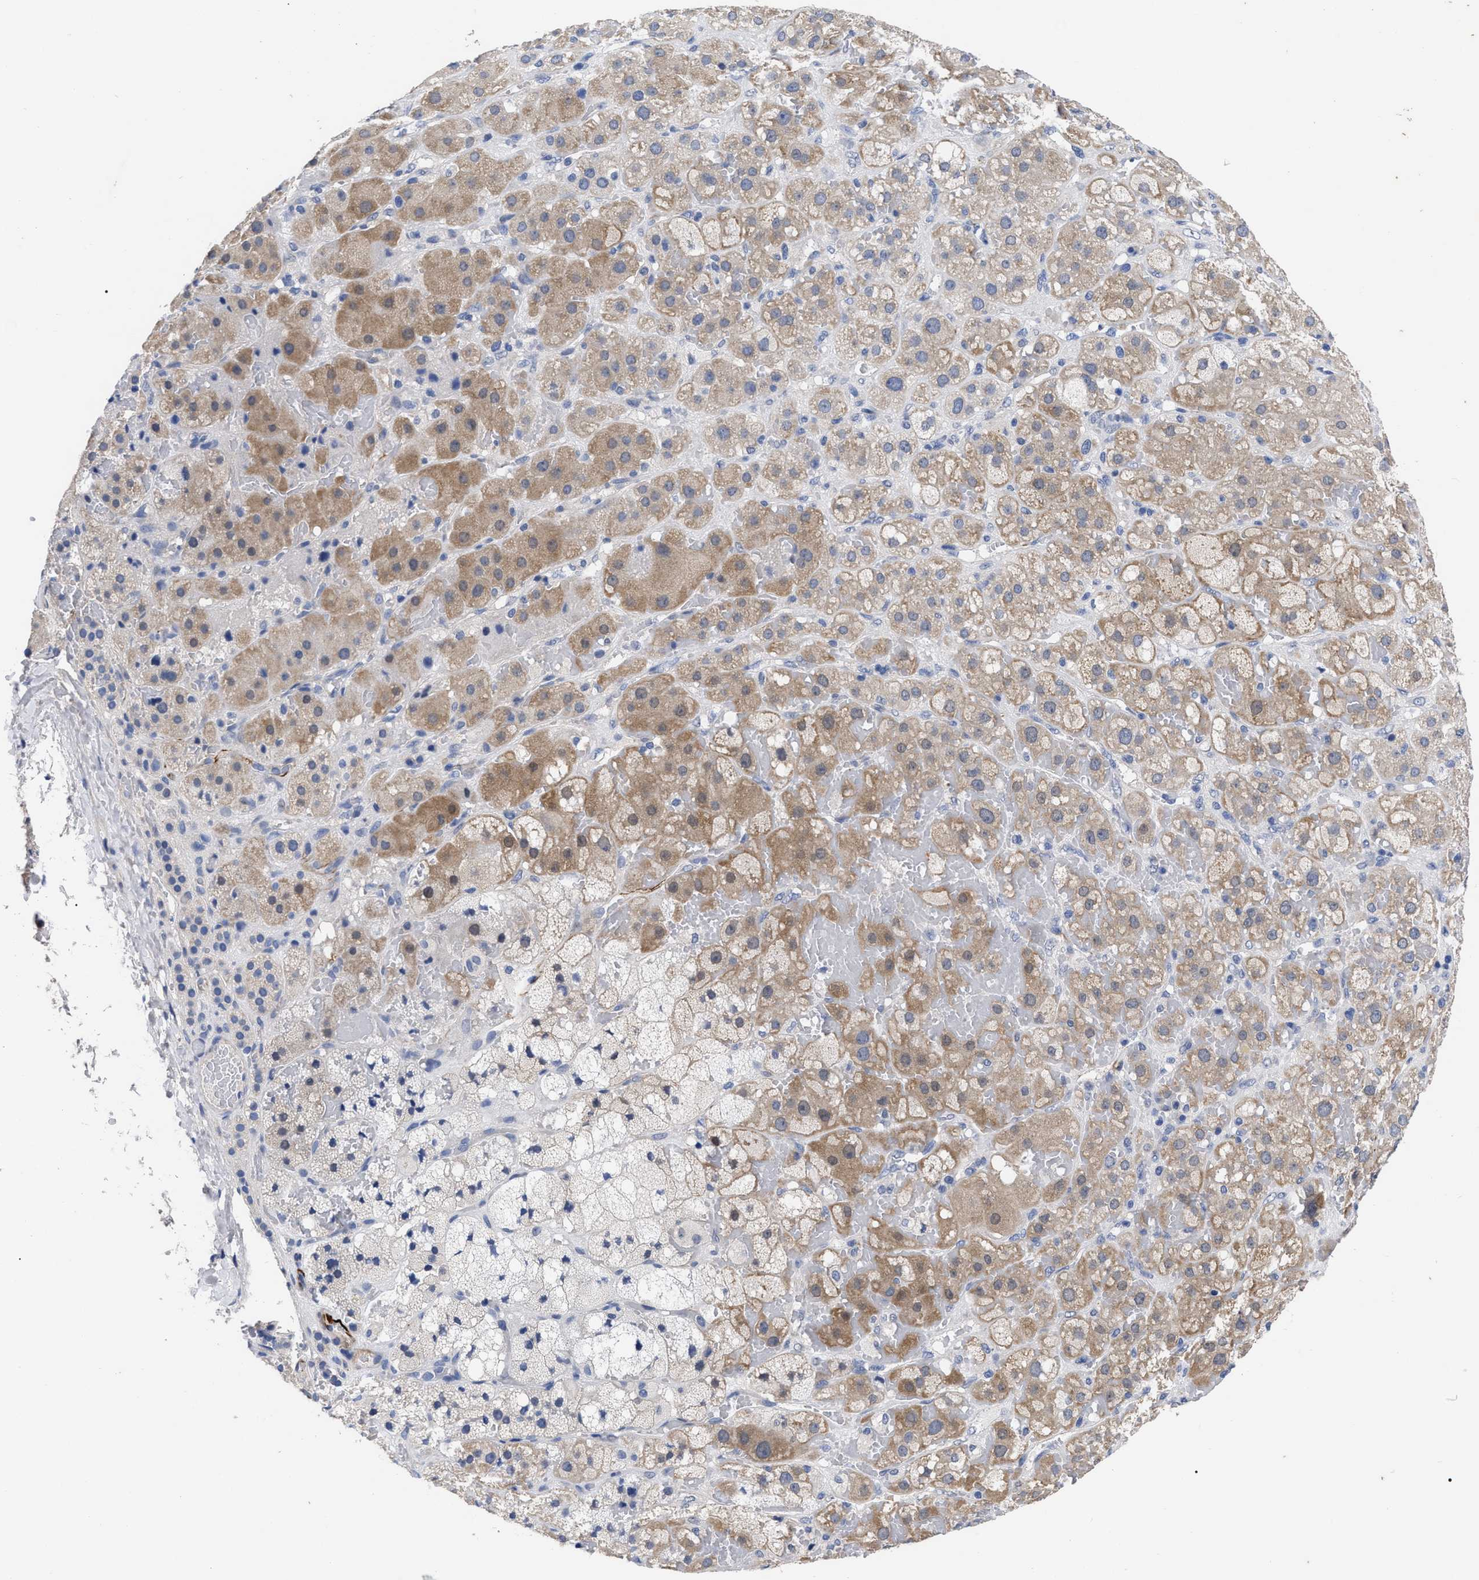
{"staining": {"intensity": "moderate", "quantity": "25%-75%", "location": "cytoplasmic/membranous"}, "tissue": "adrenal gland", "cell_type": "Glandular cells", "image_type": "normal", "snomed": [{"axis": "morphology", "description": "Normal tissue, NOS"}, {"axis": "topography", "description": "Adrenal gland"}], "caption": "Glandular cells demonstrate moderate cytoplasmic/membranous staining in about 25%-75% of cells in benign adrenal gland.", "gene": "CCN5", "patient": {"sex": "female", "age": 47}}